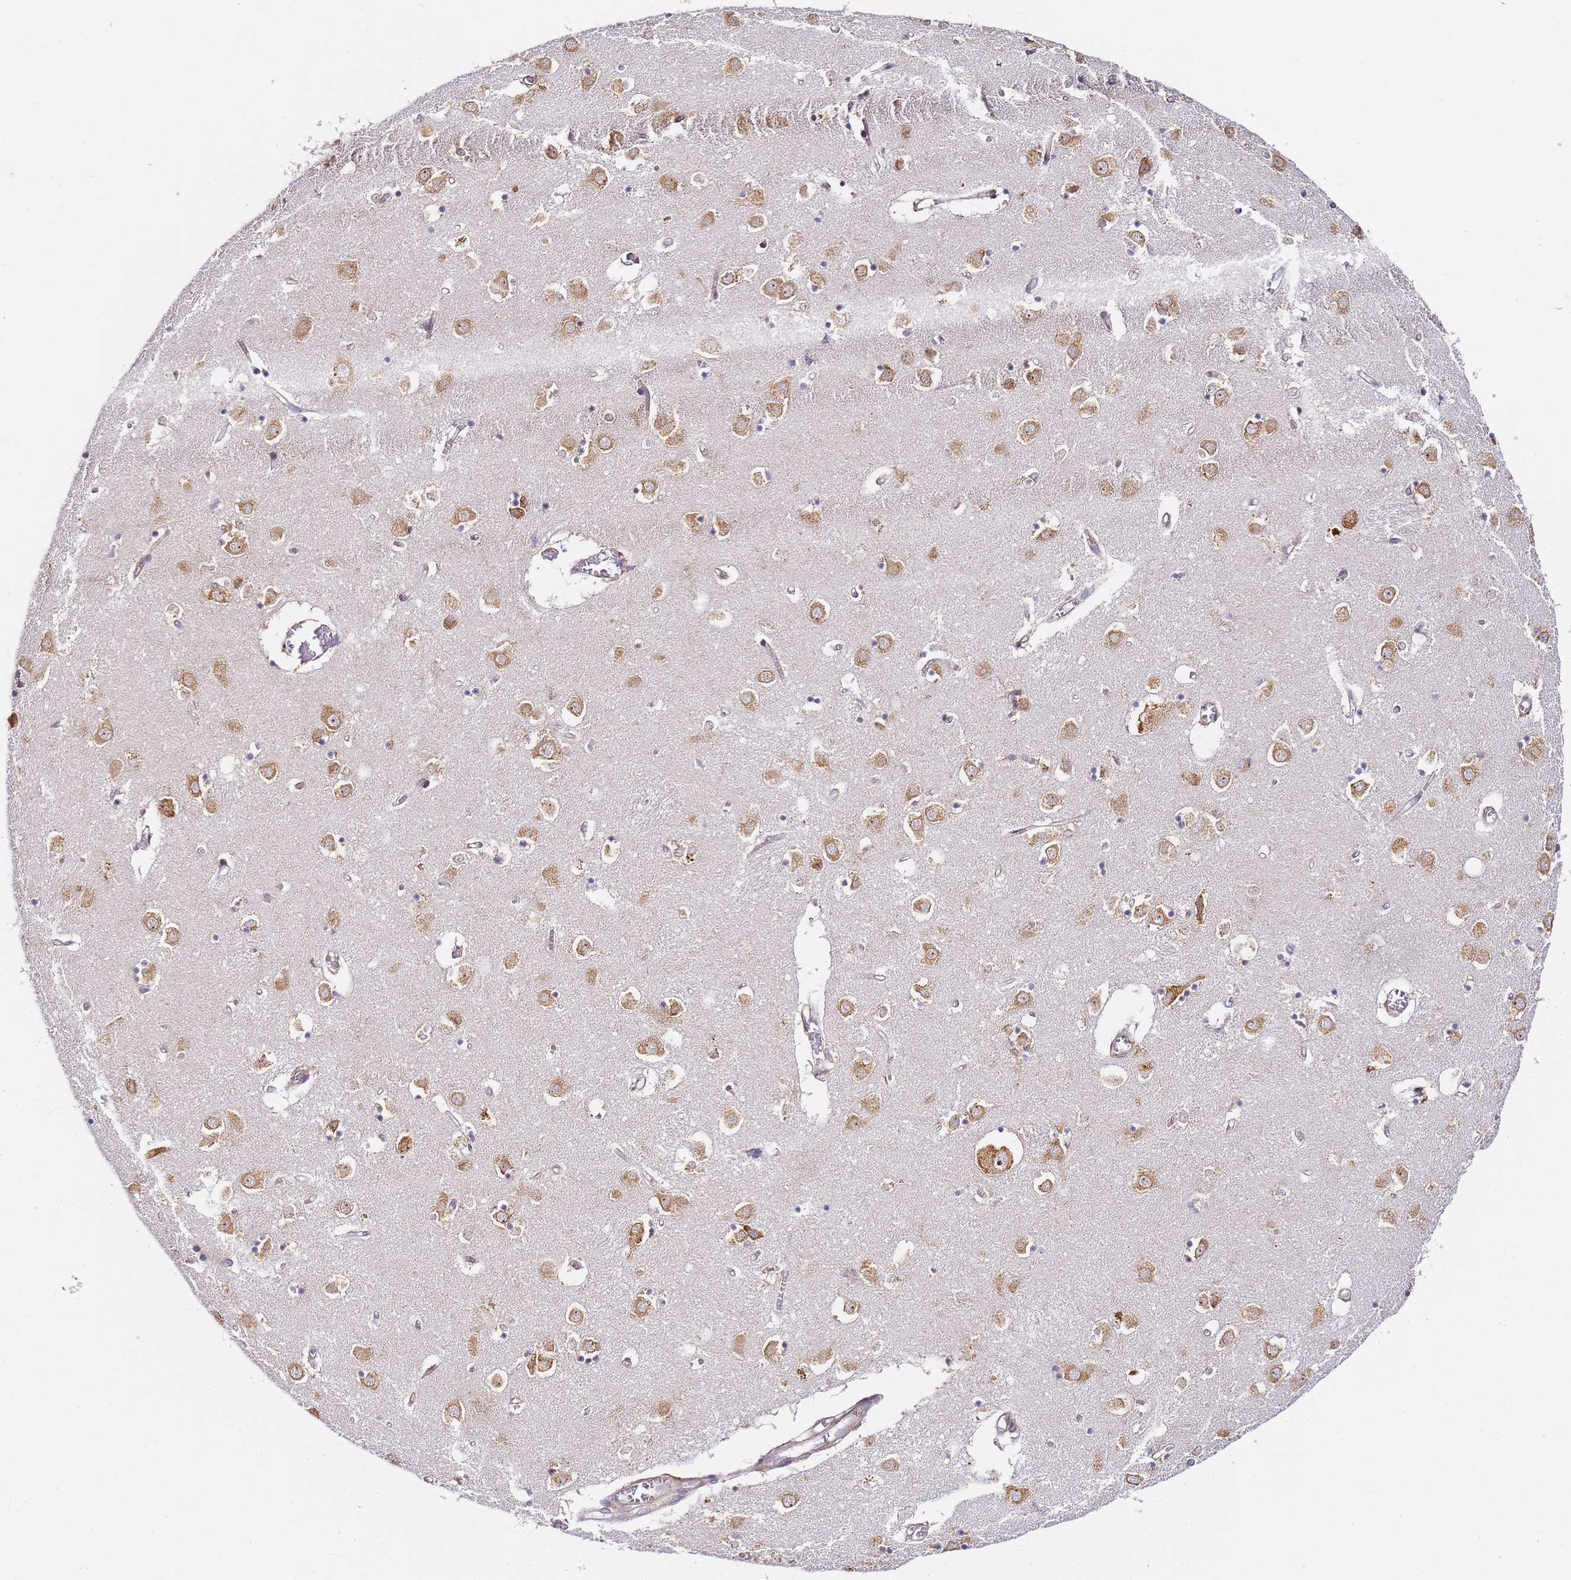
{"staining": {"intensity": "moderate", "quantity": "25%-75%", "location": "cytoplasmic/membranous"}, "tissue": "caudate", "cell_type": "Glial cells", "image_type": "normal", "snomed": [{"axis": "morphology", "description": "Normal tissue, NOS"}, {"axis": "topography", "description": "Lateral ventricle wall"}], "caption": "Benign caudate demonstrates moderate cytoplasmic/membranous positivity in about 25%-75% of glial cells Using DAB (3,3'-diaminobenzidine) (brown) and hematoxylin (blue) stains, captured at high magnification using brightfield microscopy..", "gene": "RPL13A", "patient": {"sex": "male", "age": 70}}